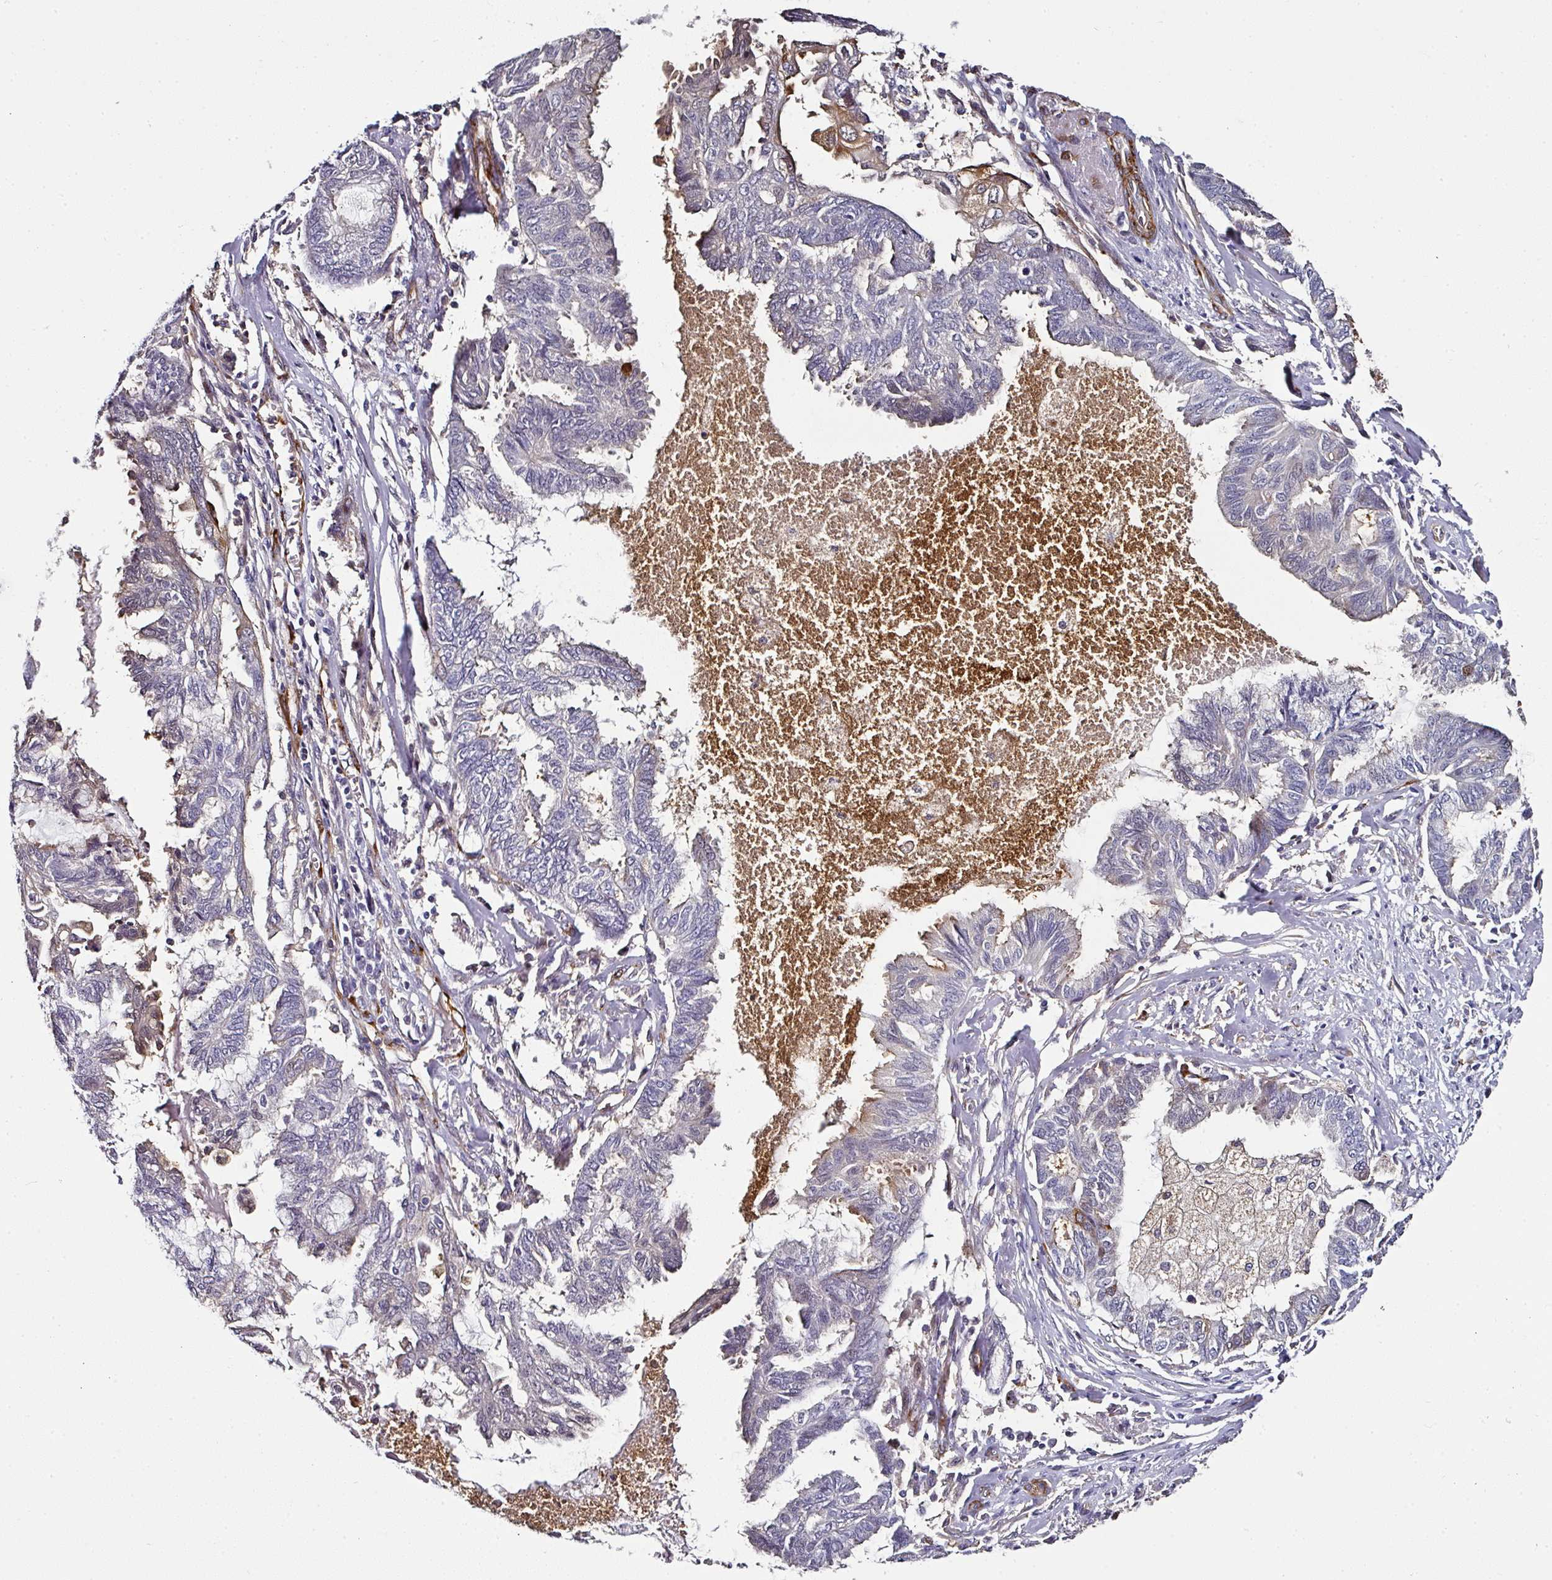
{"staining": {"intensity": "negative", "quantity": "none", "location": "none"}, "tissue": "endometrial cancer", "cell_type": "Tumor cells", "image_type": "cancer", "snomed": [{"axis": "morphology", "description": "Adenocarcinoma, NOS"}, {"axis": "topography", "description": "Endometrium"}], "caption": "There is no significant positivity in tumor cells of adenocarcinoma (endometrial).", "gene": "BEND5", "patient": {"sex": "female", "age": 86}}